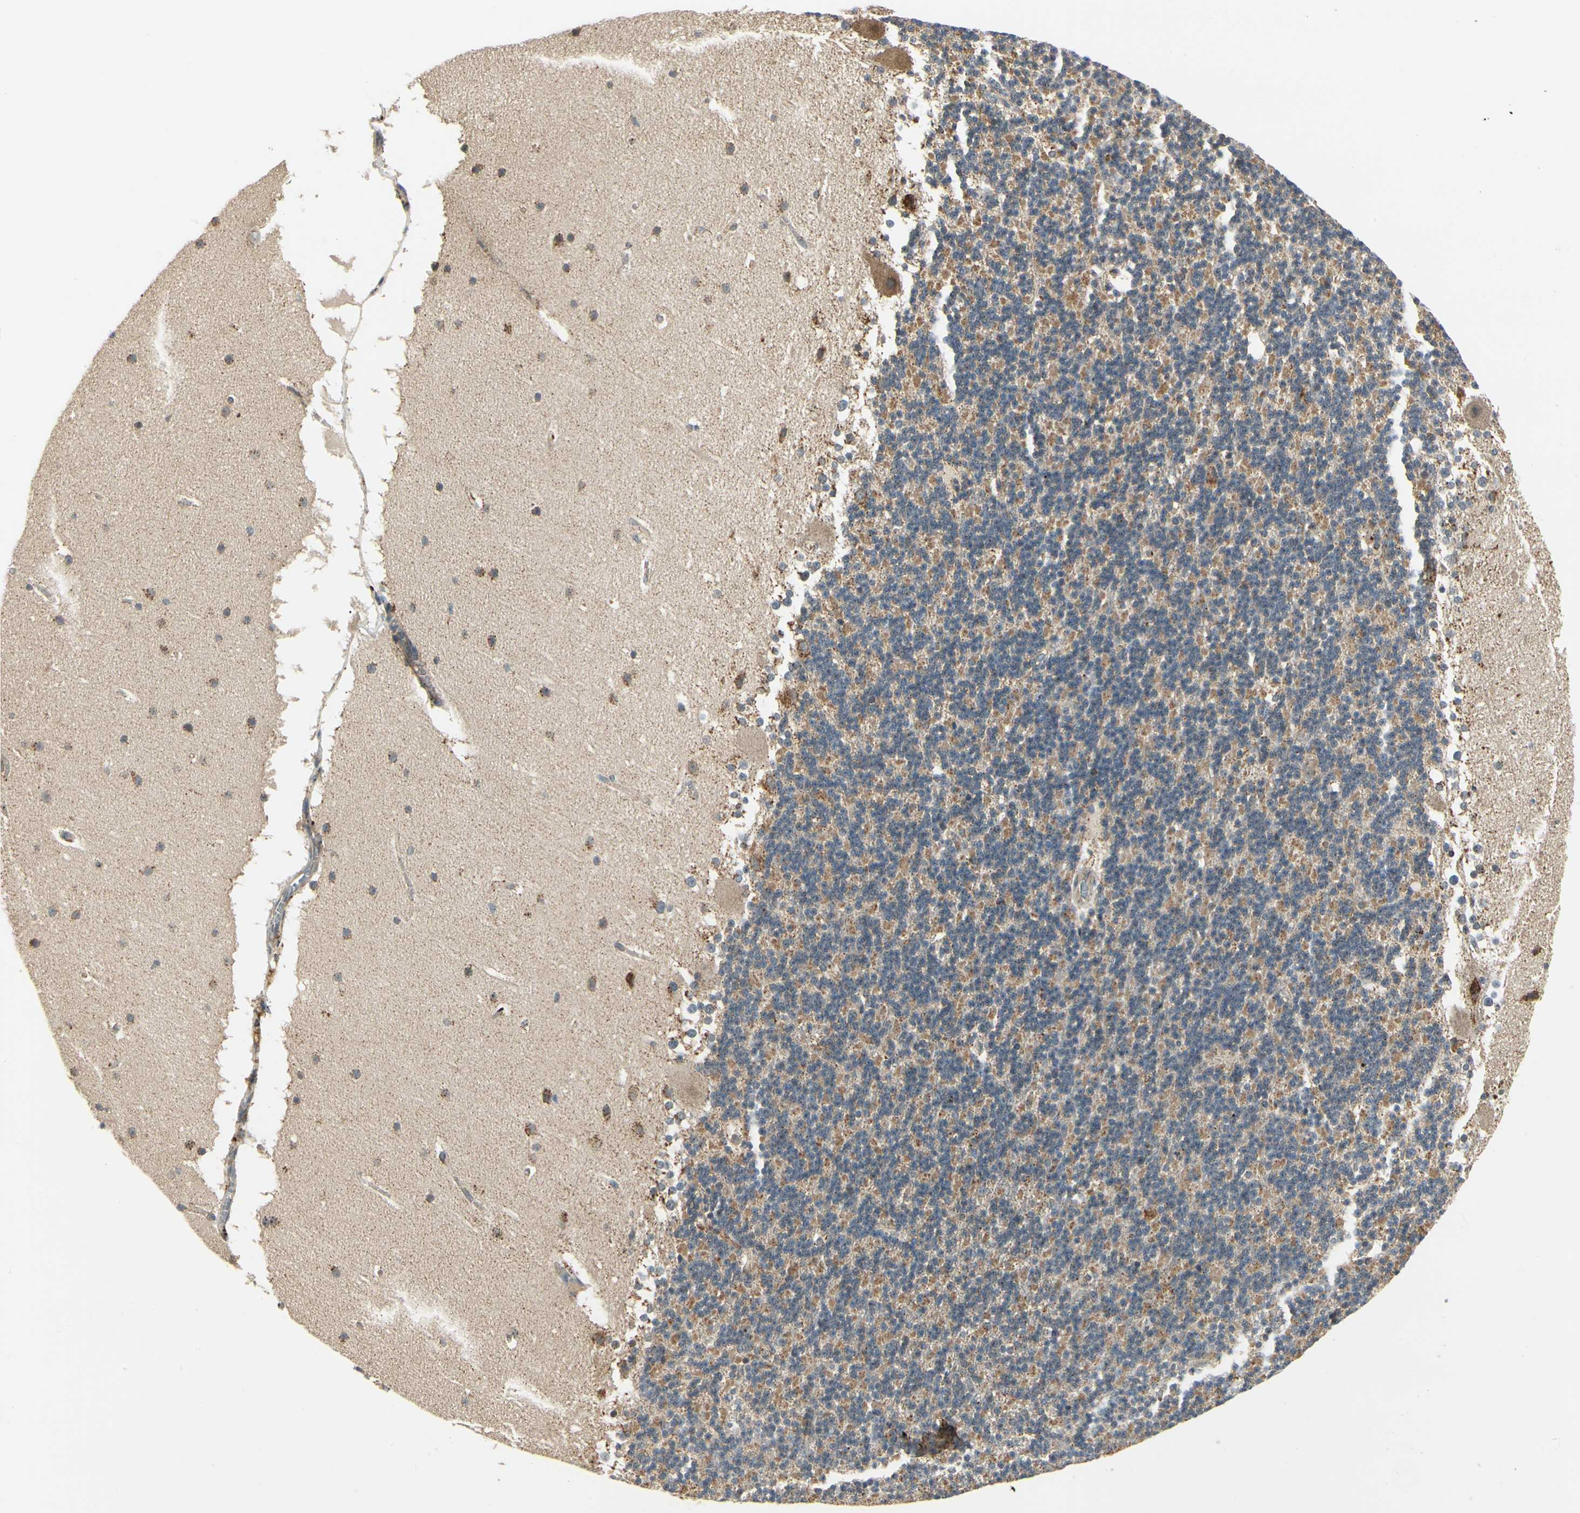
{"staining": {"intensity": "moderate", "quantity": "25%-75%", "location": "cytoplasmic/membranous"}, "tissue": "cerebellum", "cell_type": "Cells in granular layer", "image_type": "normal", "snomed": [{"axis": "morphology", "description": "Normal tissue, NOS"}, {"axis": "topography", "description": "Cerebellum"}], "caption": "Protein staining displays moderate cytoplasmic/membranous expression in approximately 25%-75% of cells in granular layer in benign cerebellum. The staining was performed using DAB (3,3'-diaminobenzidine) to visualize the protein expression in brown, while the nuclei were stained in blue with hematoxylin (Magnification: 20x).", "gene": "EPHB3", "patient": {"sex": "female", "age": 19}}